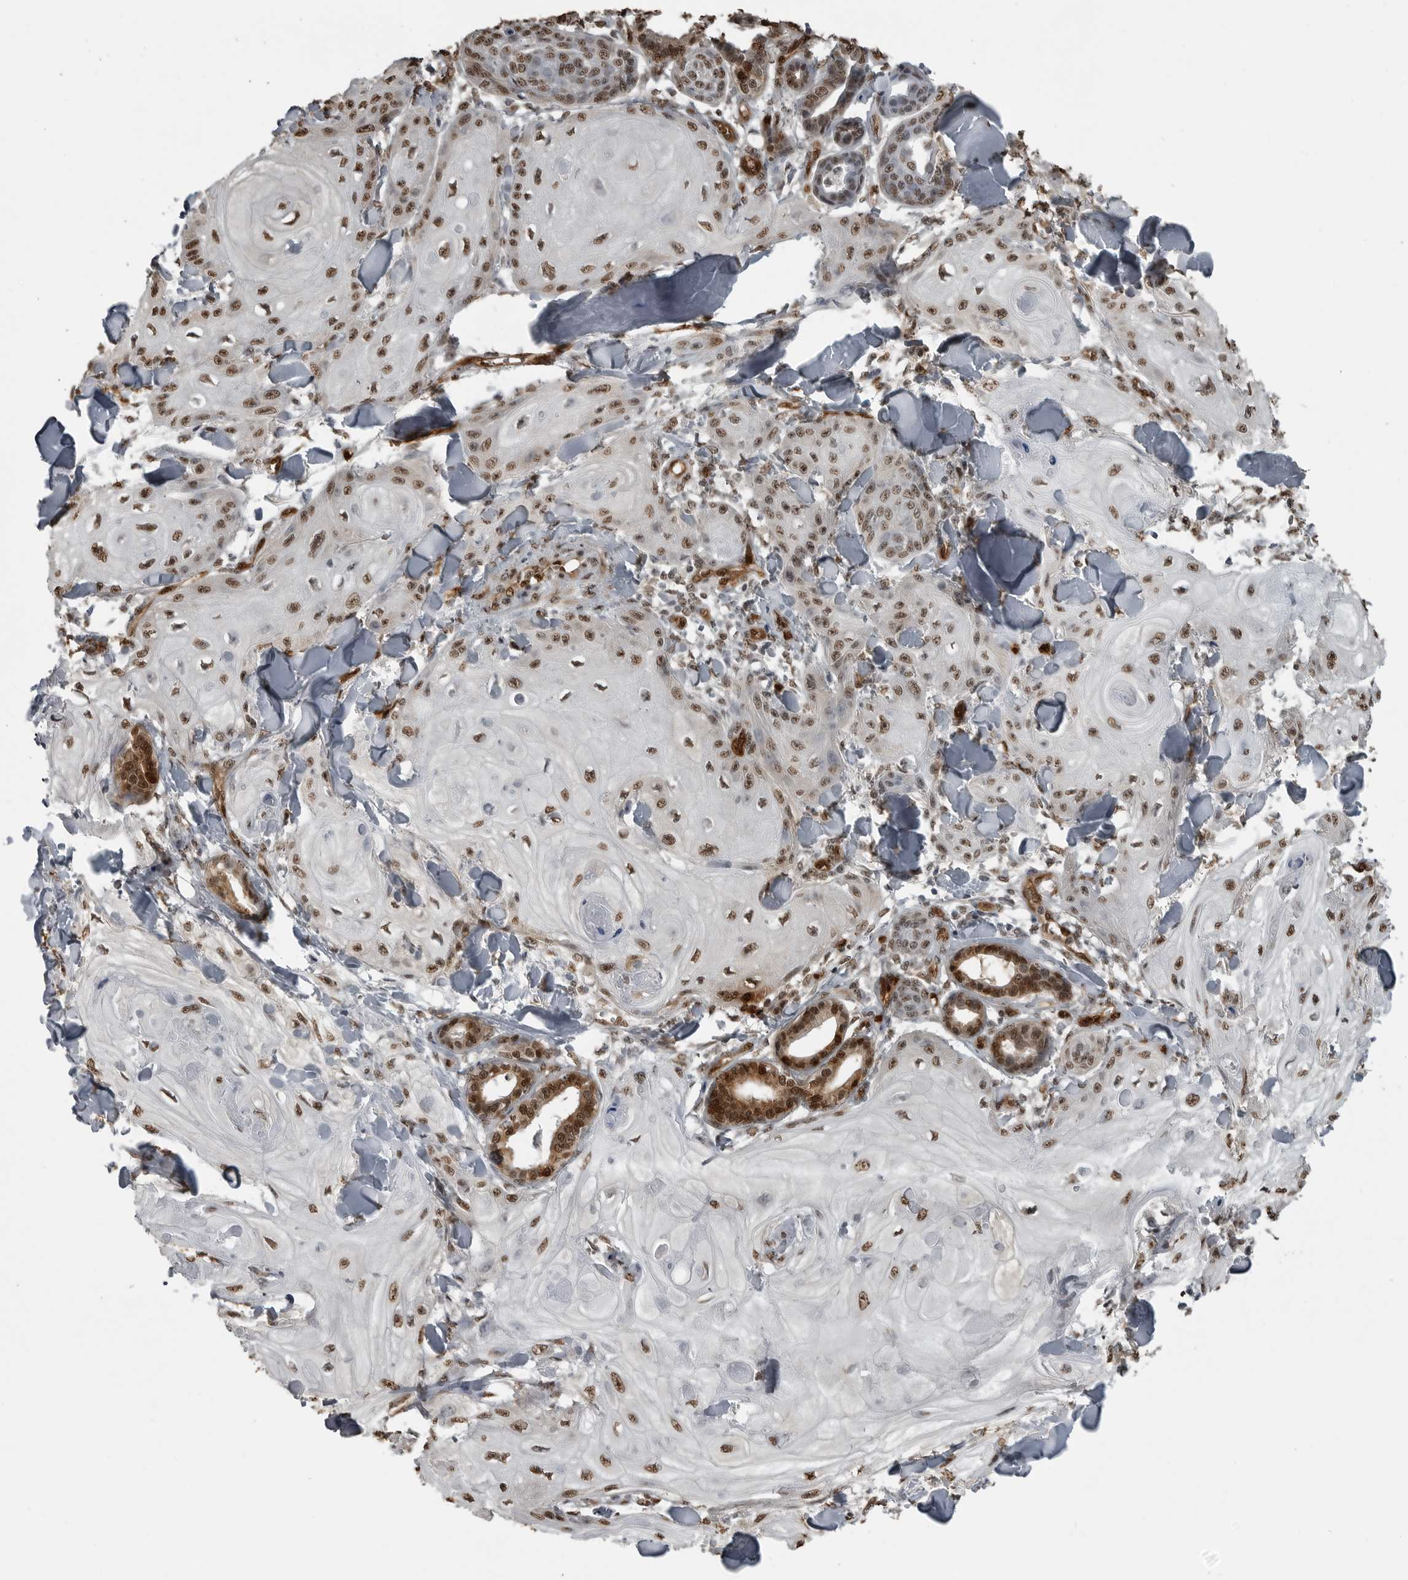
{"staining": {"intensity": "moderate", "quantity": ">75%", "location": "nuclear"}, "tissue": "skin cancer", "cell_type": "Tumor cells", "image_type": "cancer", "snomed": [{"axis": "morphology", "description": "Squamous cell carcinoma, NOS"}, {"axis": "topography", "description": "Skin"}], "caption": "Human skin cancer (squamous cell carcinoma) stained with a protein marker exhibits moderate staining in tumor cells.", "gene": "SMAD2", "patient": {"sex": "male", "age": 74}}